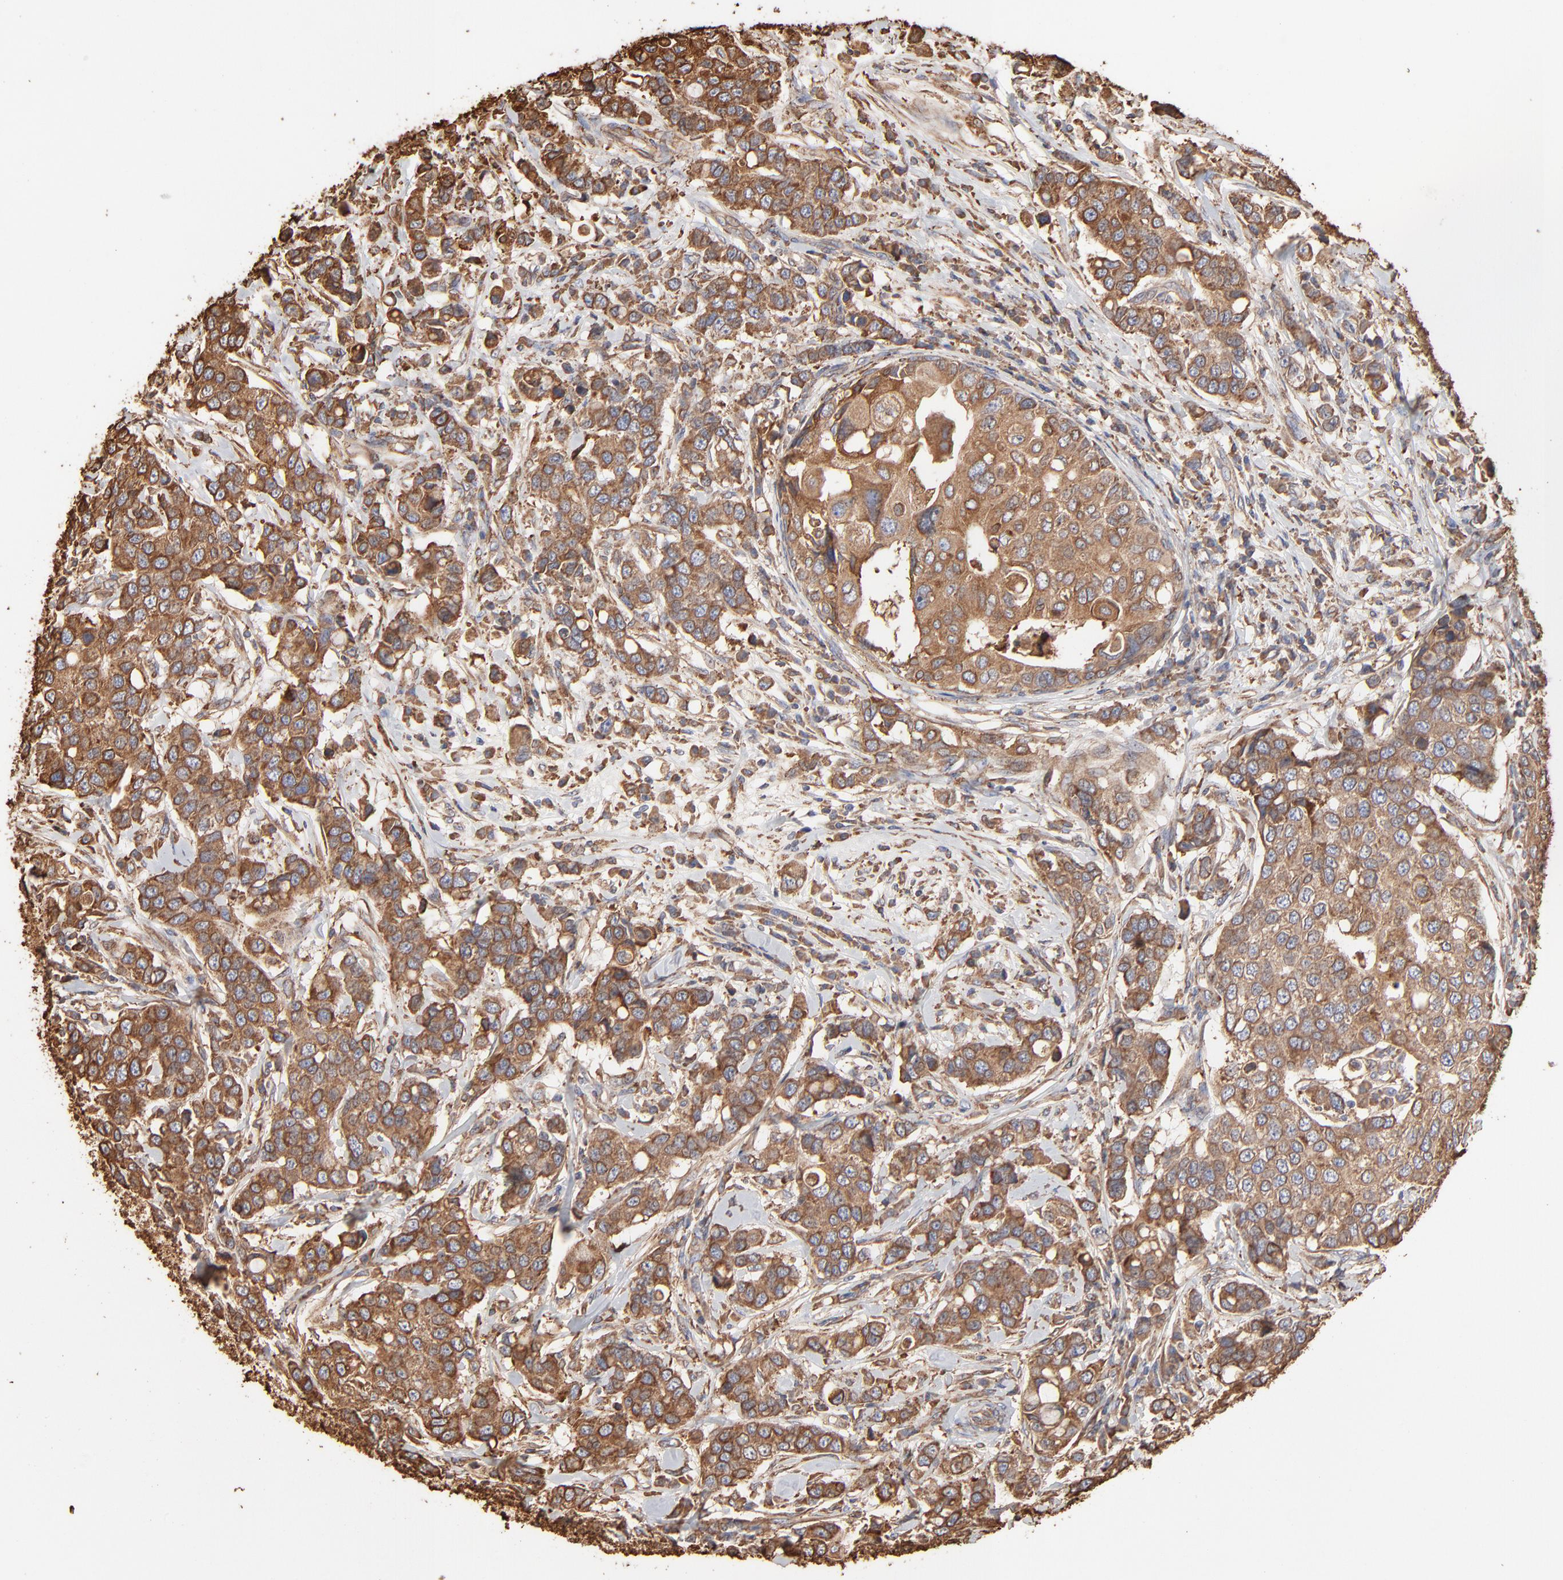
{"staining": {"intensity": "moderate", "quantity": ">75%", "location": "cytoplasmic/membranous"}, "tissue": "breast cancer", "cell_type": "Tumor cells", "image_type": "cancer", "snomed": [{"axis": "morphology", "description": "Duct carcinoma"}, {"axis": "topography", "description": "Breast"}], "caption": "A brown stain highlights moderate cytoplasmic/membranous expression of a protein in breast cancer tumor cells.", "gene": "PDIA3", "patient": {"sex": "female", "age": 27}}